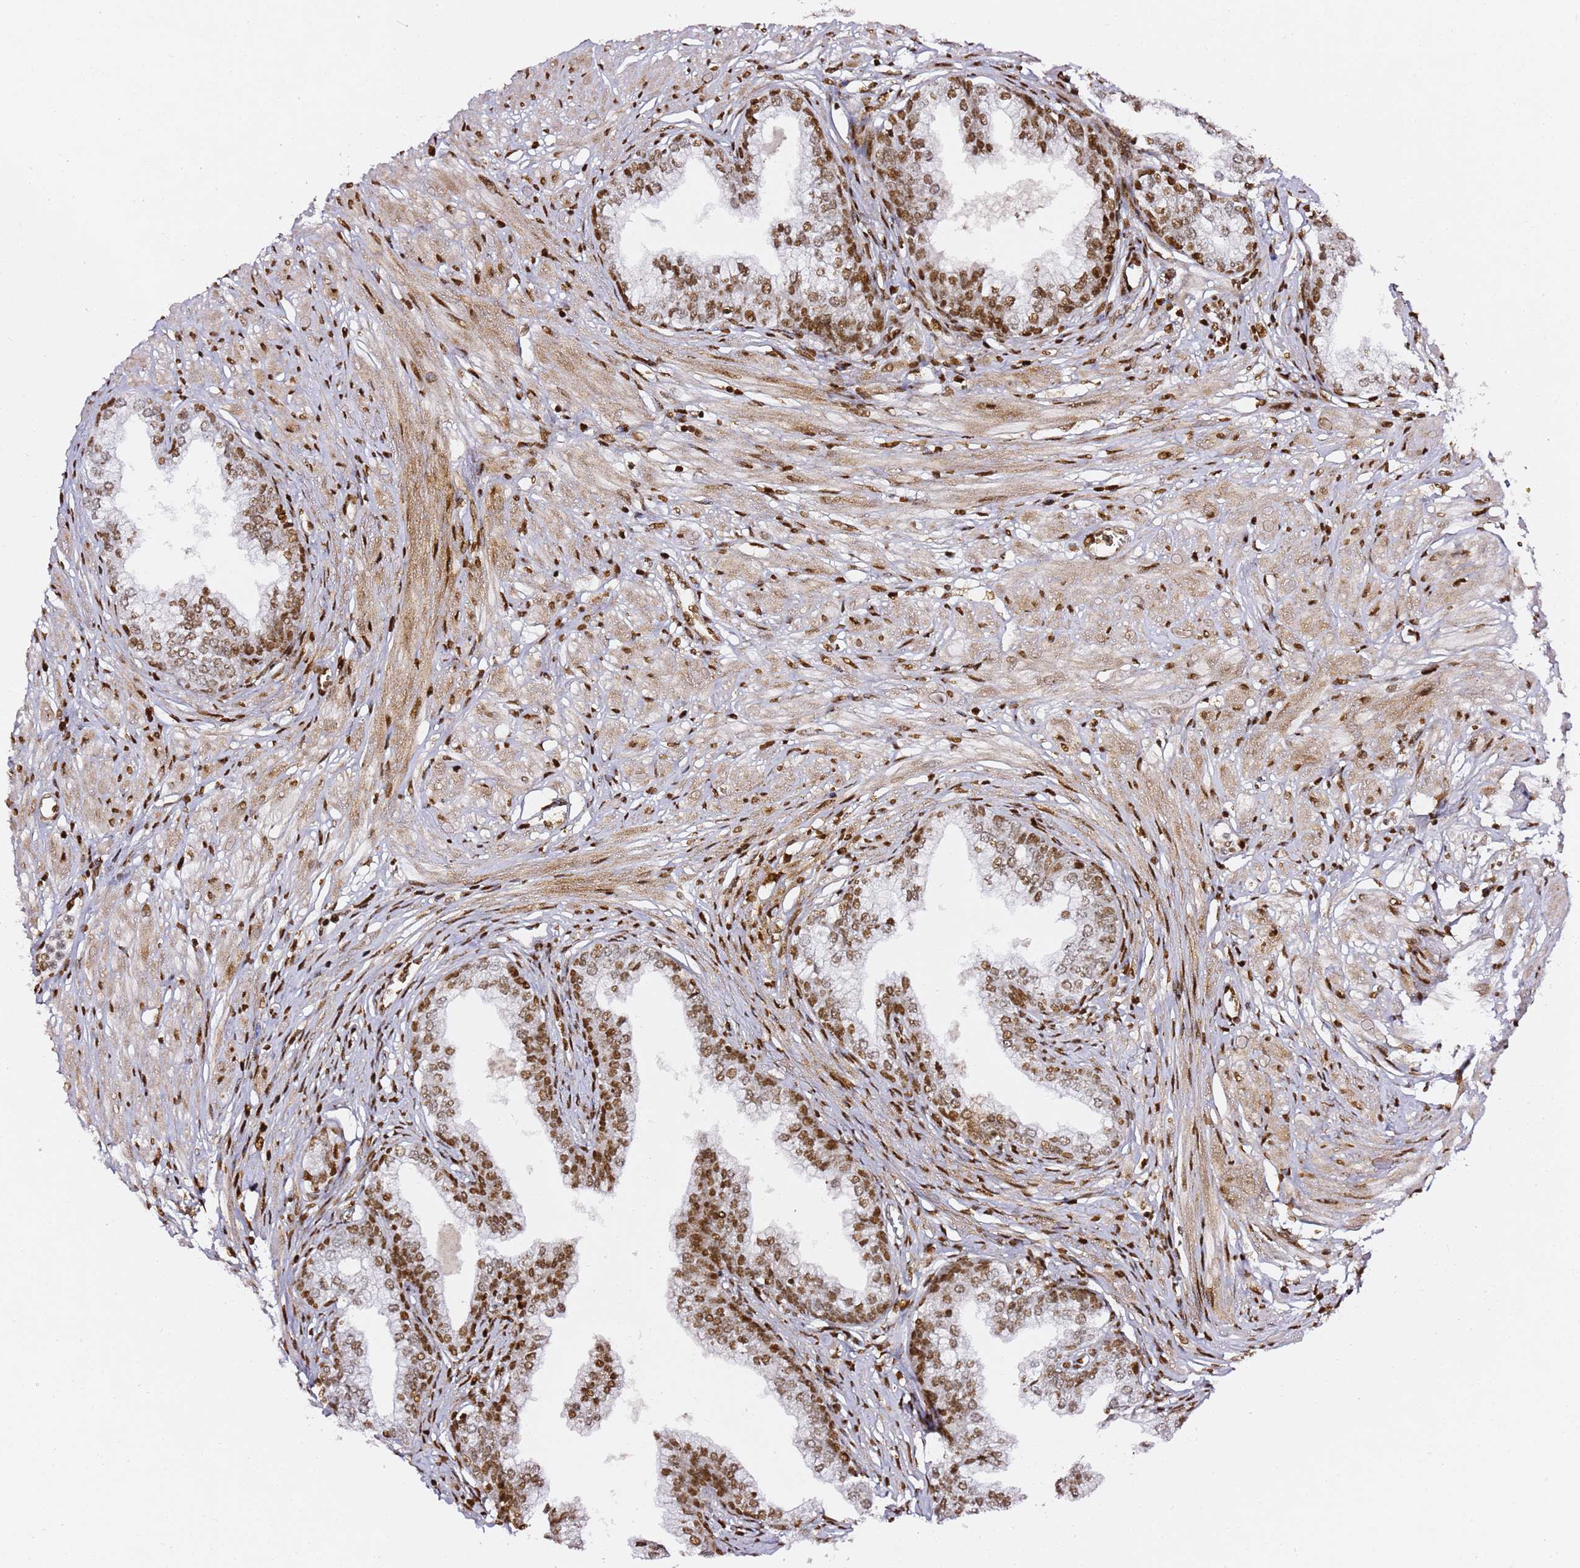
{"staining": {"intensity": "strong", "quantity": ">75%", "location": "nuclear"}, "tissue": "prostate", "cell_type": "Glandular cells", "image_type": "normal", "snomed": [{"axis": "morphology", "description": "Normal tissue, NOS"}, {"axis": "morphology", "description": "Urothelial carcinoma, Low grade"}, {"axis": "topography", "description": "Urinary bladder"}, {"axis": "topography", "description": "Prostate"}], "caption": "Immunohistochemistry (IHC) (DAB (3,3'-diaminobenzidine)) staining of benign human prostate exhibits strong nuclear protein expression in about >75% of glandular cells.", "gene": "GBP2", "patient": {"sex": "male", "age": 60}}